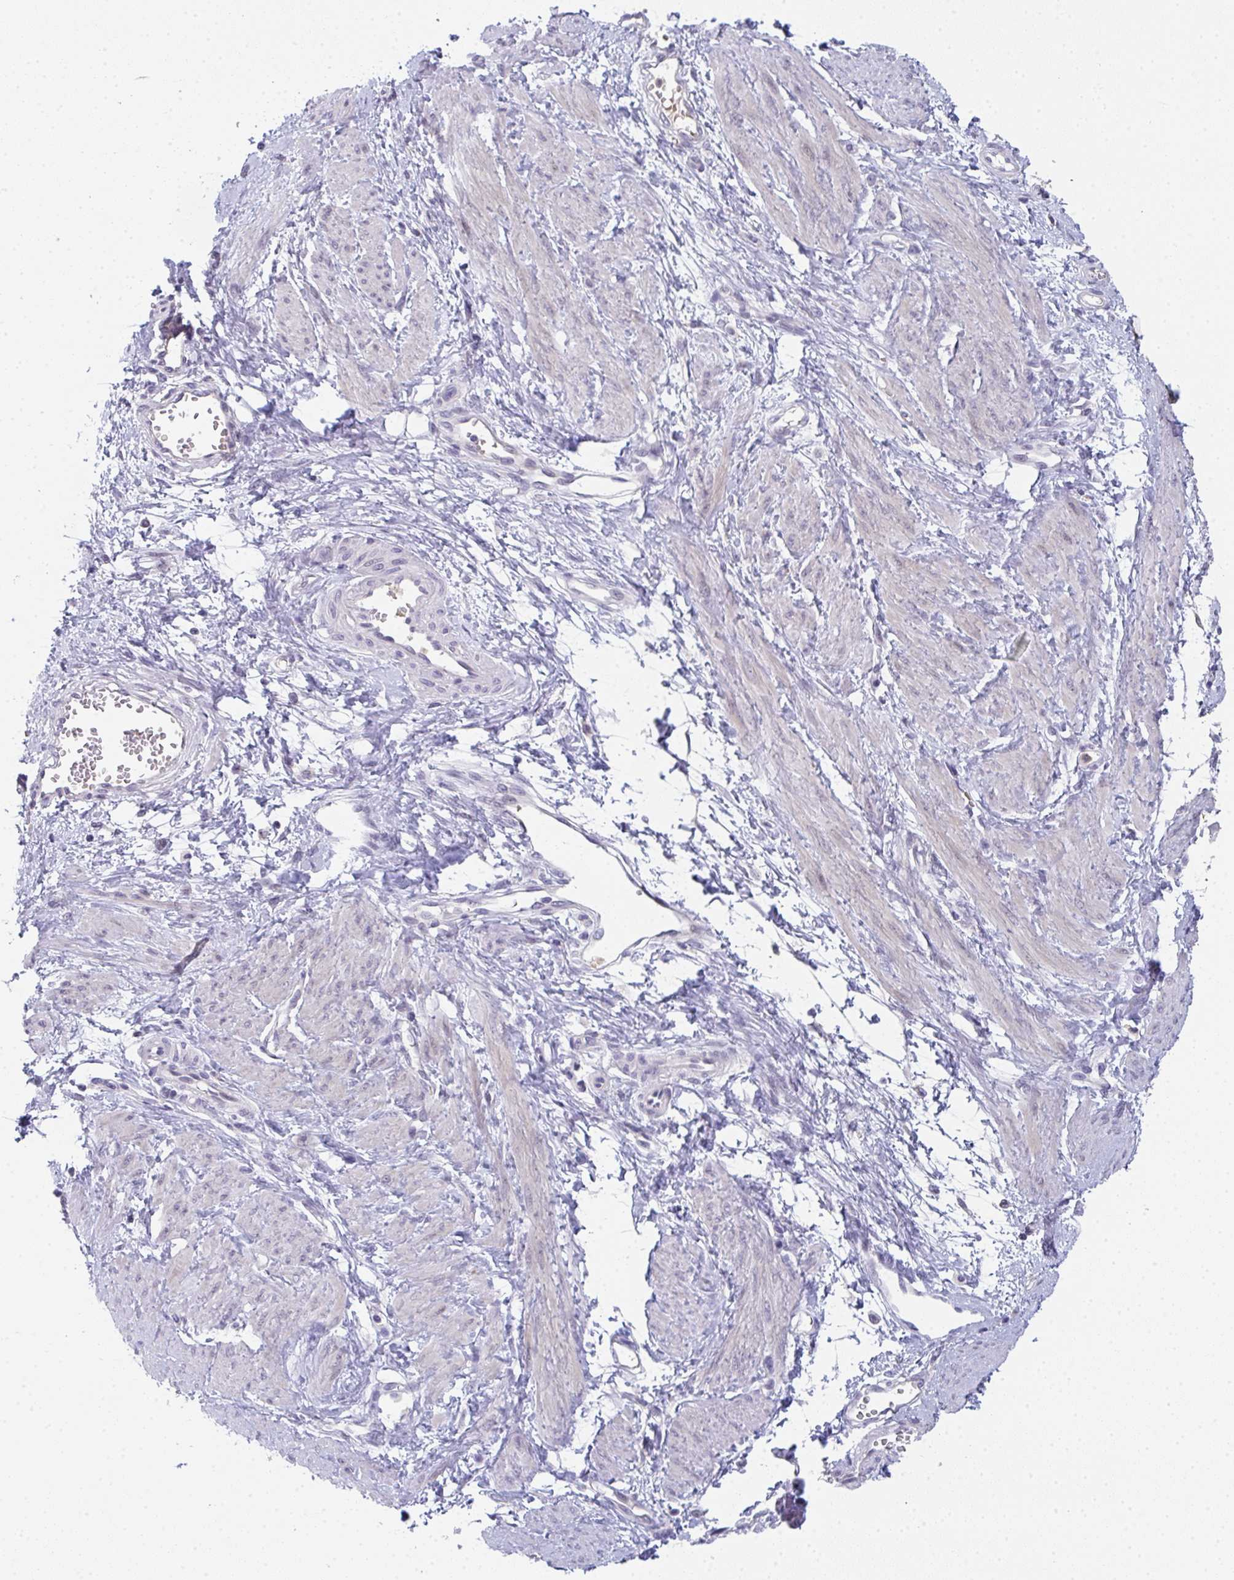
{"staining": {"intensity": "negative", "quantity": "none", "location": "none"}, "tissue": "smooth muscle", "cell_type": "Smooth muscle cells", "image_type": "normal", "snomed": [{"axis": "morphology", "description": "Normal tissue, NOS"}, {"axis": "topography", "description": "Smooth muscle"}, {"axis": "topography", "description": "Uterus"}], "caption": "Human smooth muscle stained for a protein using IHC demonstrates no staining in smooth muscle cells.", "gene": "RIOK1", "patient": {"sex": "female", "age": 39}}